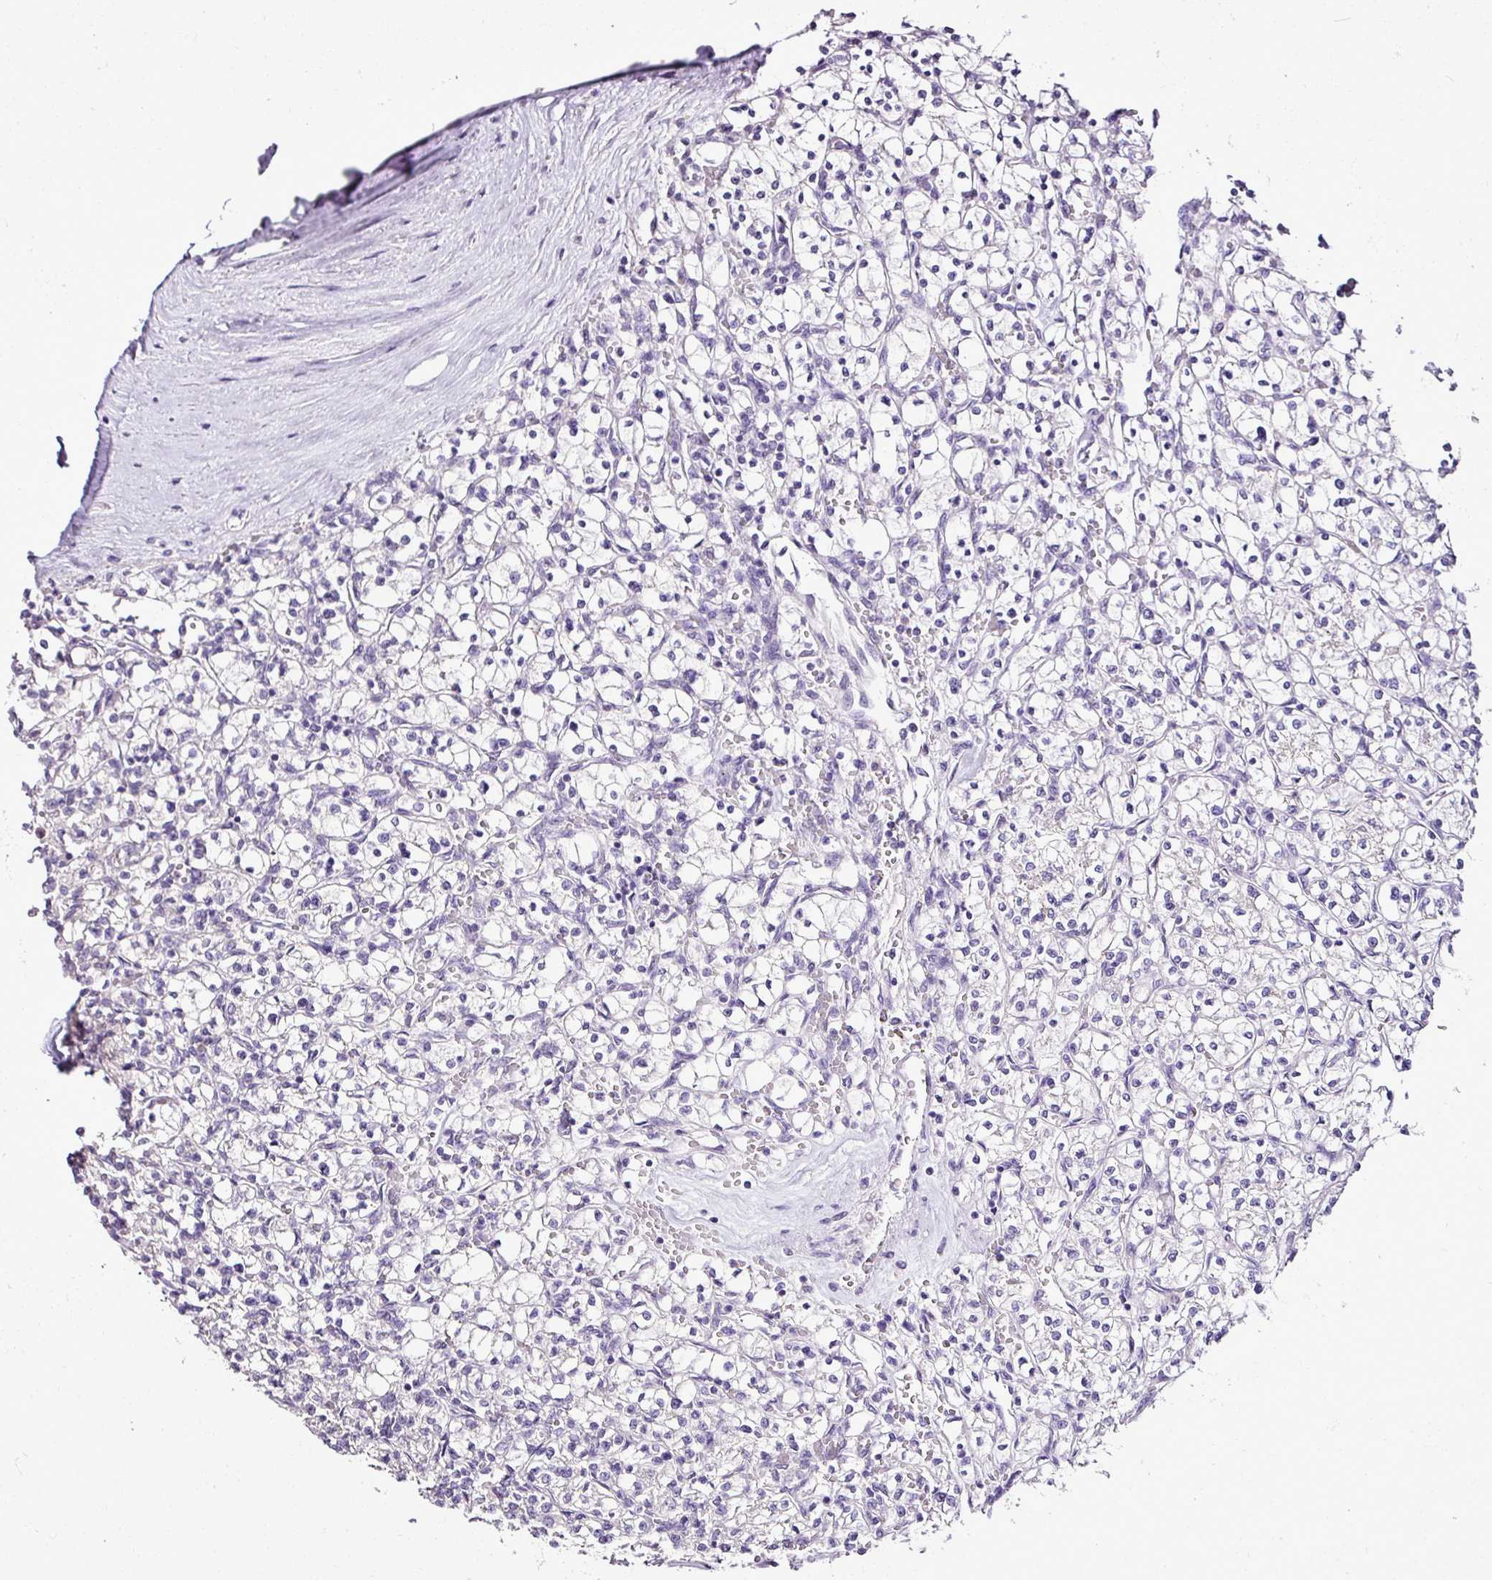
{"staining": {"intensity": "negative", "quantity": "none", "location": "none"}, "tissue": "renal cancer", "cell_type": "Tumor cells", "image_type": "cancer", "snomed": [{"axis": "morphology", "description": "Adenocarcinoma, NOS"}, {"axis": "topography", "description": "Kidney"}], "caption": "A micrograph of adenocarcinoma (renal) stained for a protein demonstrates no brown staining in tumor cells.", "gene": "ESR1", "patient": {"sex": "female", "age": 64}}